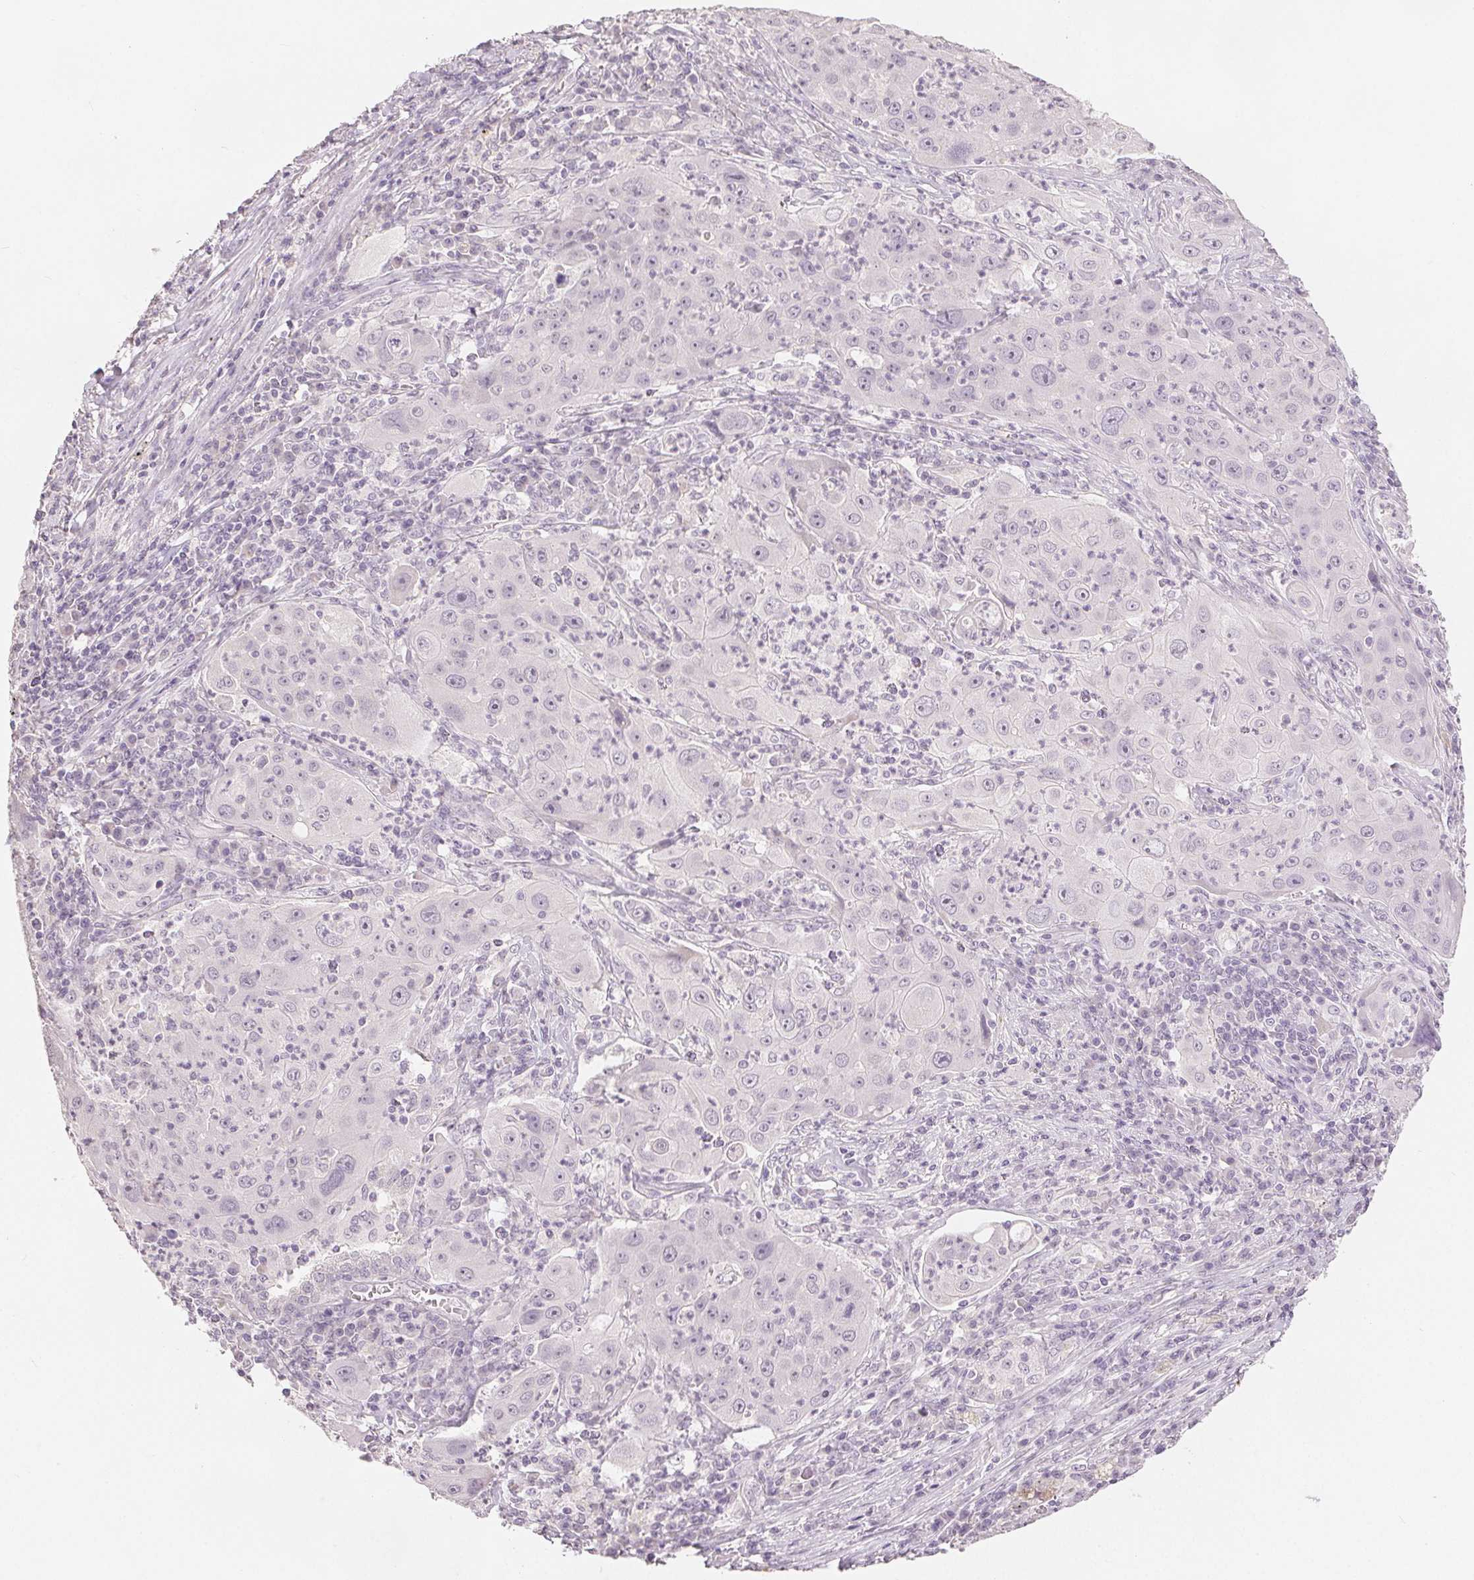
{"staining": {"intensity": "negative", "quantity": "none", "location": "none"}, "tissue": "lung cancer", "cell_type": "Tumor cells", "image_type": "cancer", "snomed": [{"axis": "morphology", "description": "Squamous cell carcinoma, NOS"}, {"axis": "topography", "description": "Lung"}], "caption": "This is an IHC image of human lung squamous cell carcinoma. There is no staining in tumor cells.", "gene": "SLC27A5", "patient": {"sex": "female", "age": 59}}